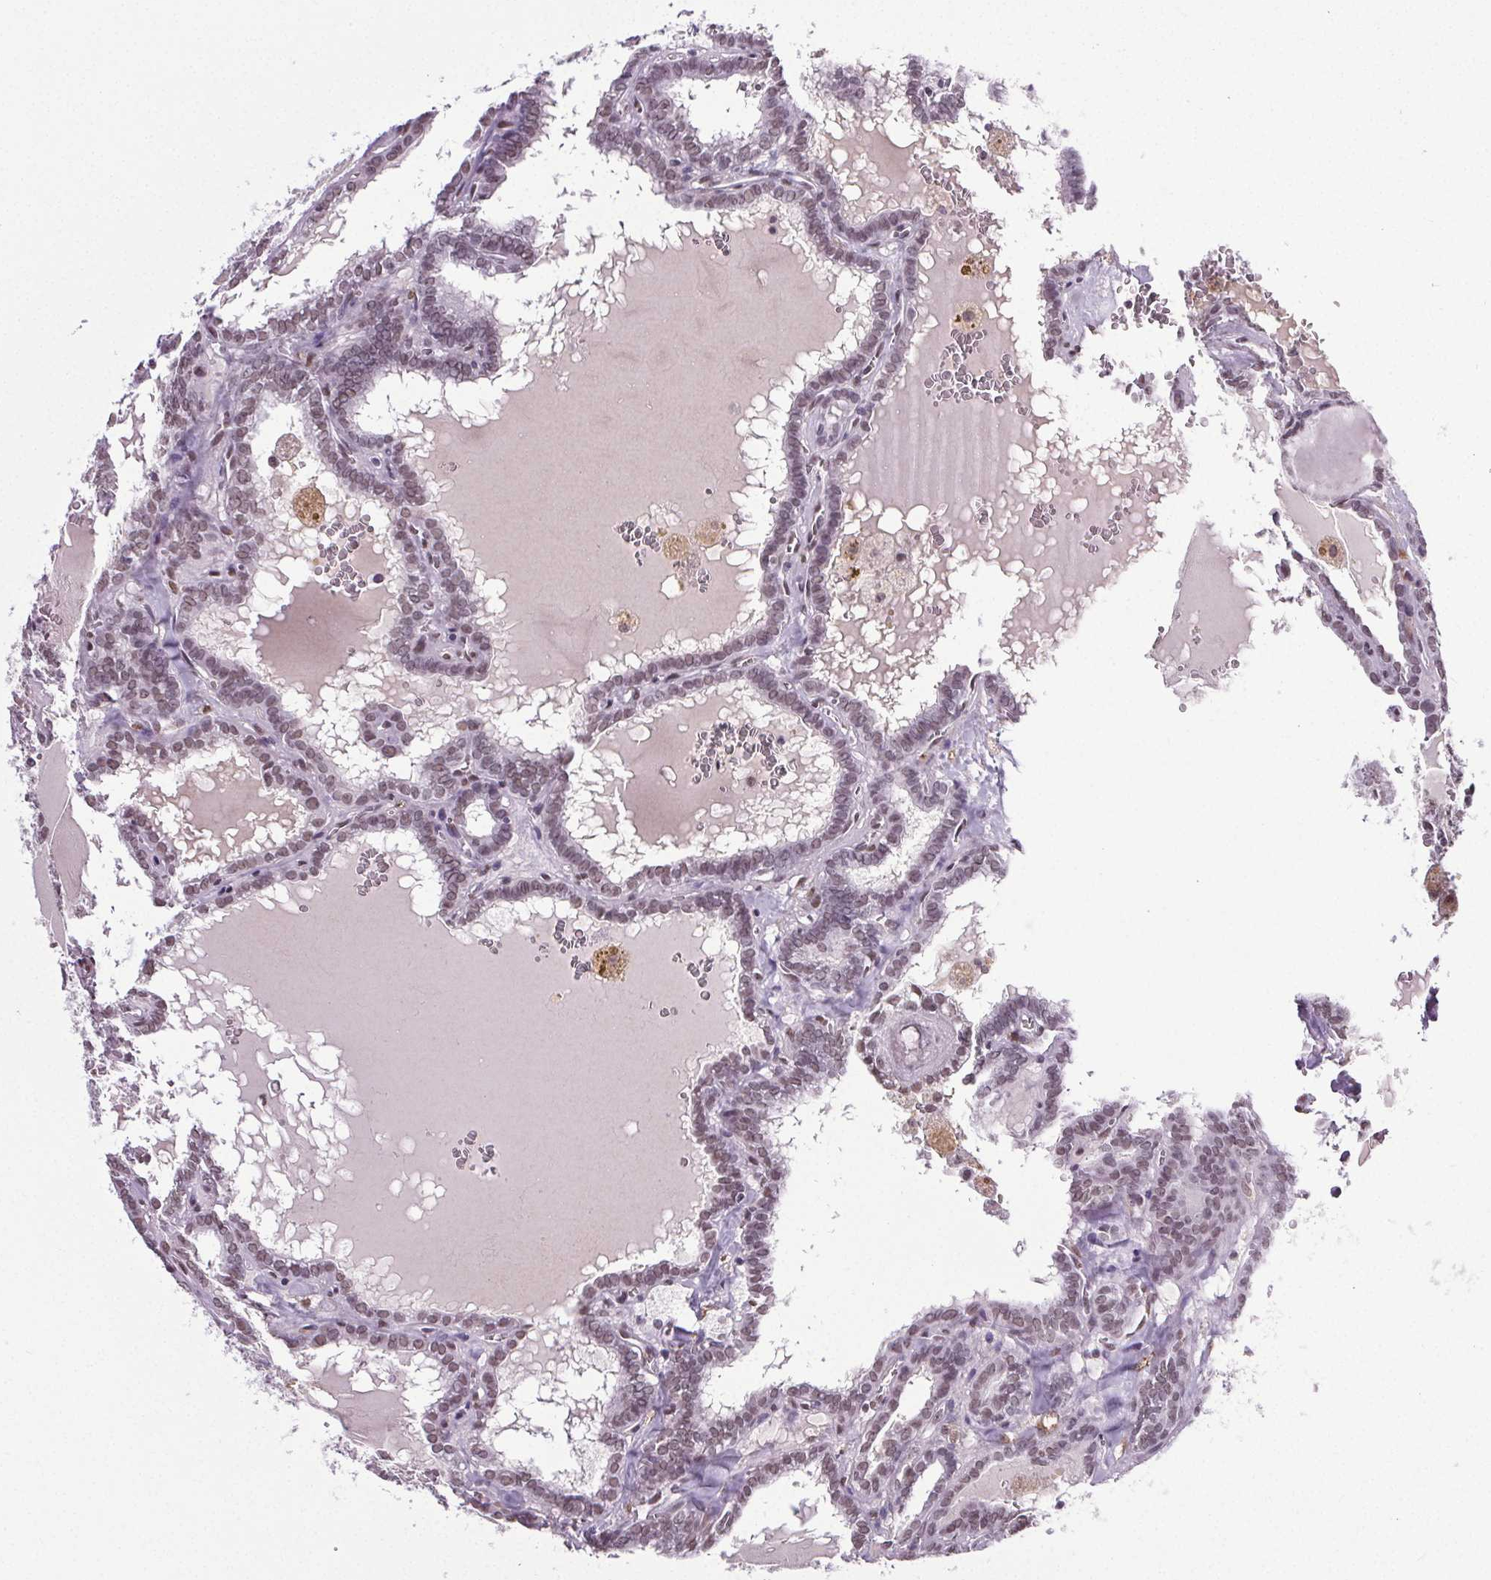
{"staining": {"intensity": "weak", "quantity": "25%-75%", "location": "nuclear"}, "tissue": "thyroid cancer", "cell_type": "Tumor cells", "image_type": "cancer", "snomed": [{"axis": "morphology", "description": "Papillary adenocarcinoma, NOS"}, {"axis": "topography", "description": "Thyroid gland"}], "caption": "Immunohistochemistry (IHC) staining of thyroid cancer, which reveals low levels of weak nuclear positivity in approximately 25%-75% of tumor cells indicating weak nuclear protein staining. The staining was performed using DAB (brown) for protein detection and nuclei were counterstained in hematoxylin (blue).", "gene": "GP6", "patient": {"sex": "female", "age": 39}}